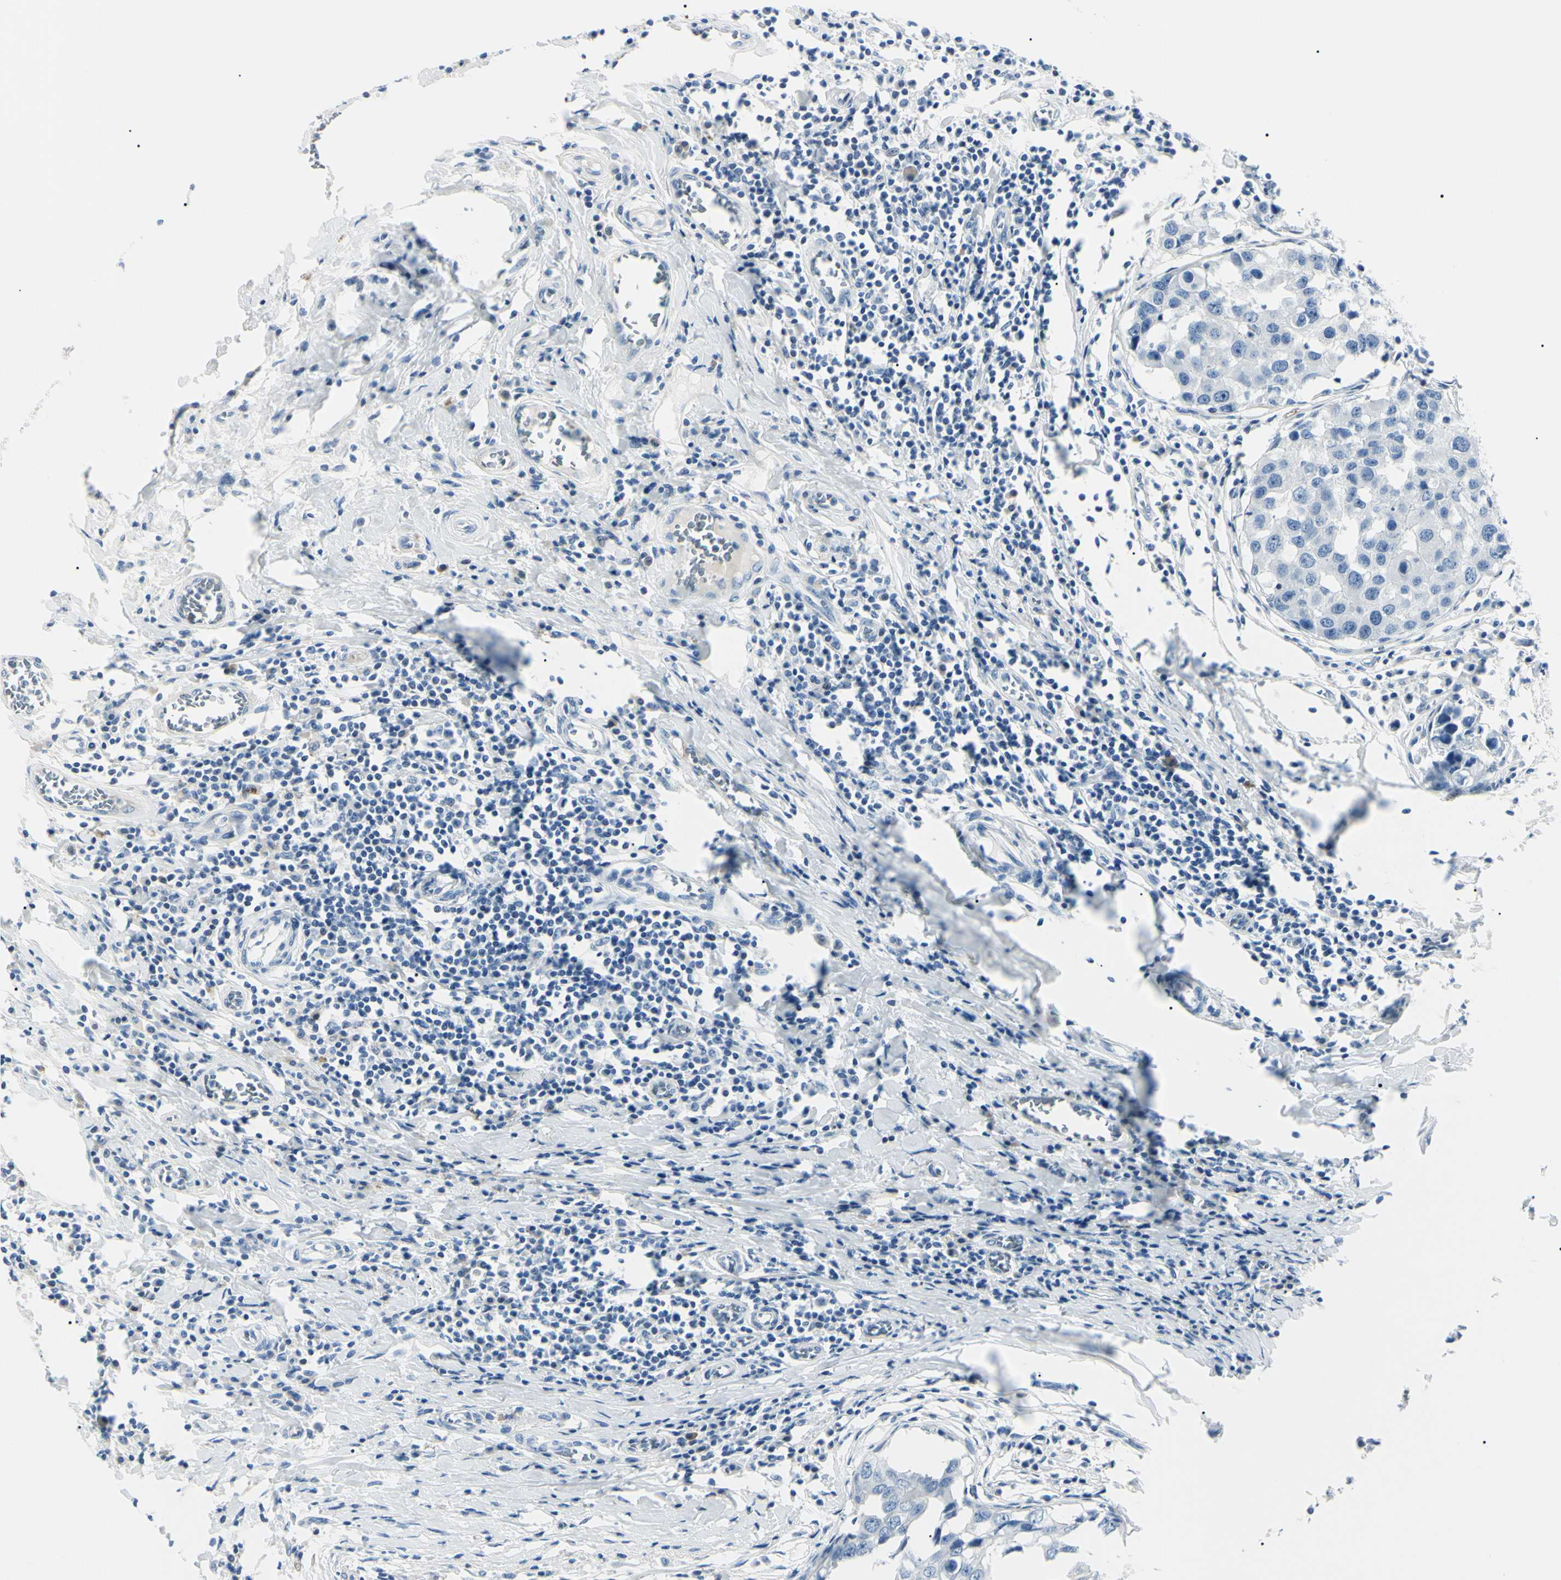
{"staining": {"intensity": "negative", "quantity": "none", "location": "none"}, "tissue": "breast cancer", "cell_type": "Tumor cells", "image_type": "cancer", "snomed": [{"axis": "morphology", "description": "Duct carcinoma"}, {"axis": "topography", "description": "Breast"}], "caption": "Breast cancer was stained to show a protein in brown. There is no significant positivity in tumor cells.", "gene": "CA2", "patient": {"sex": "female", "age": 27}}